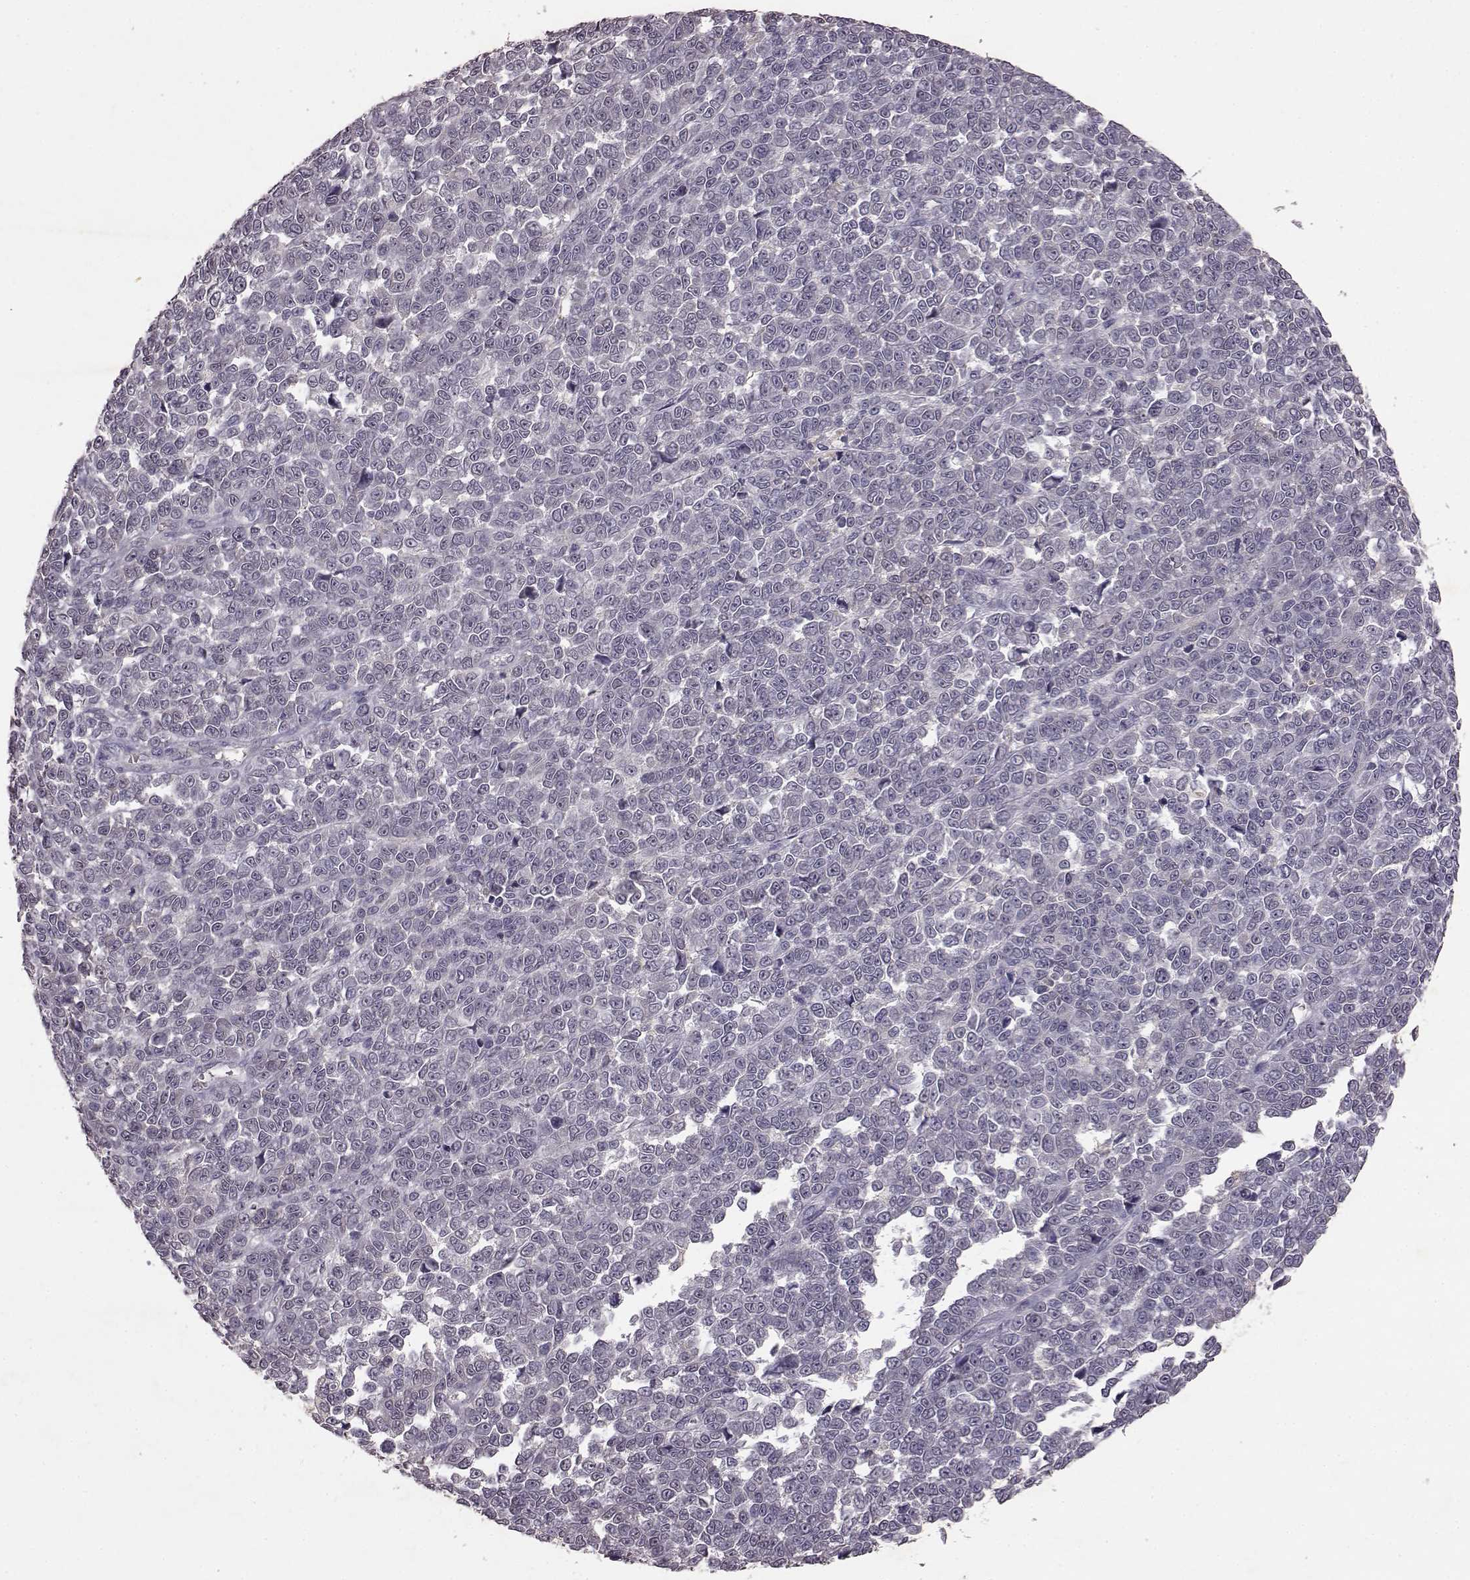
{"staining": {"intensity": "negative", "quantity": "none", "location": "none"}, "tissue": "melanoma", "cell_type": "Tumor cells", "image_type": "cancer", "snomed": [{"axis": "morphology", "description": "Malignant melanoma, NOS"}, {"axis": "topography", "description": "Skin"}], "caption": "Melanoma was stained to show a protein in brown. There is no significant positivity in tumor cells.", "gene": "FRRS1L", "patient": {"sex": "female", "age": 95}}